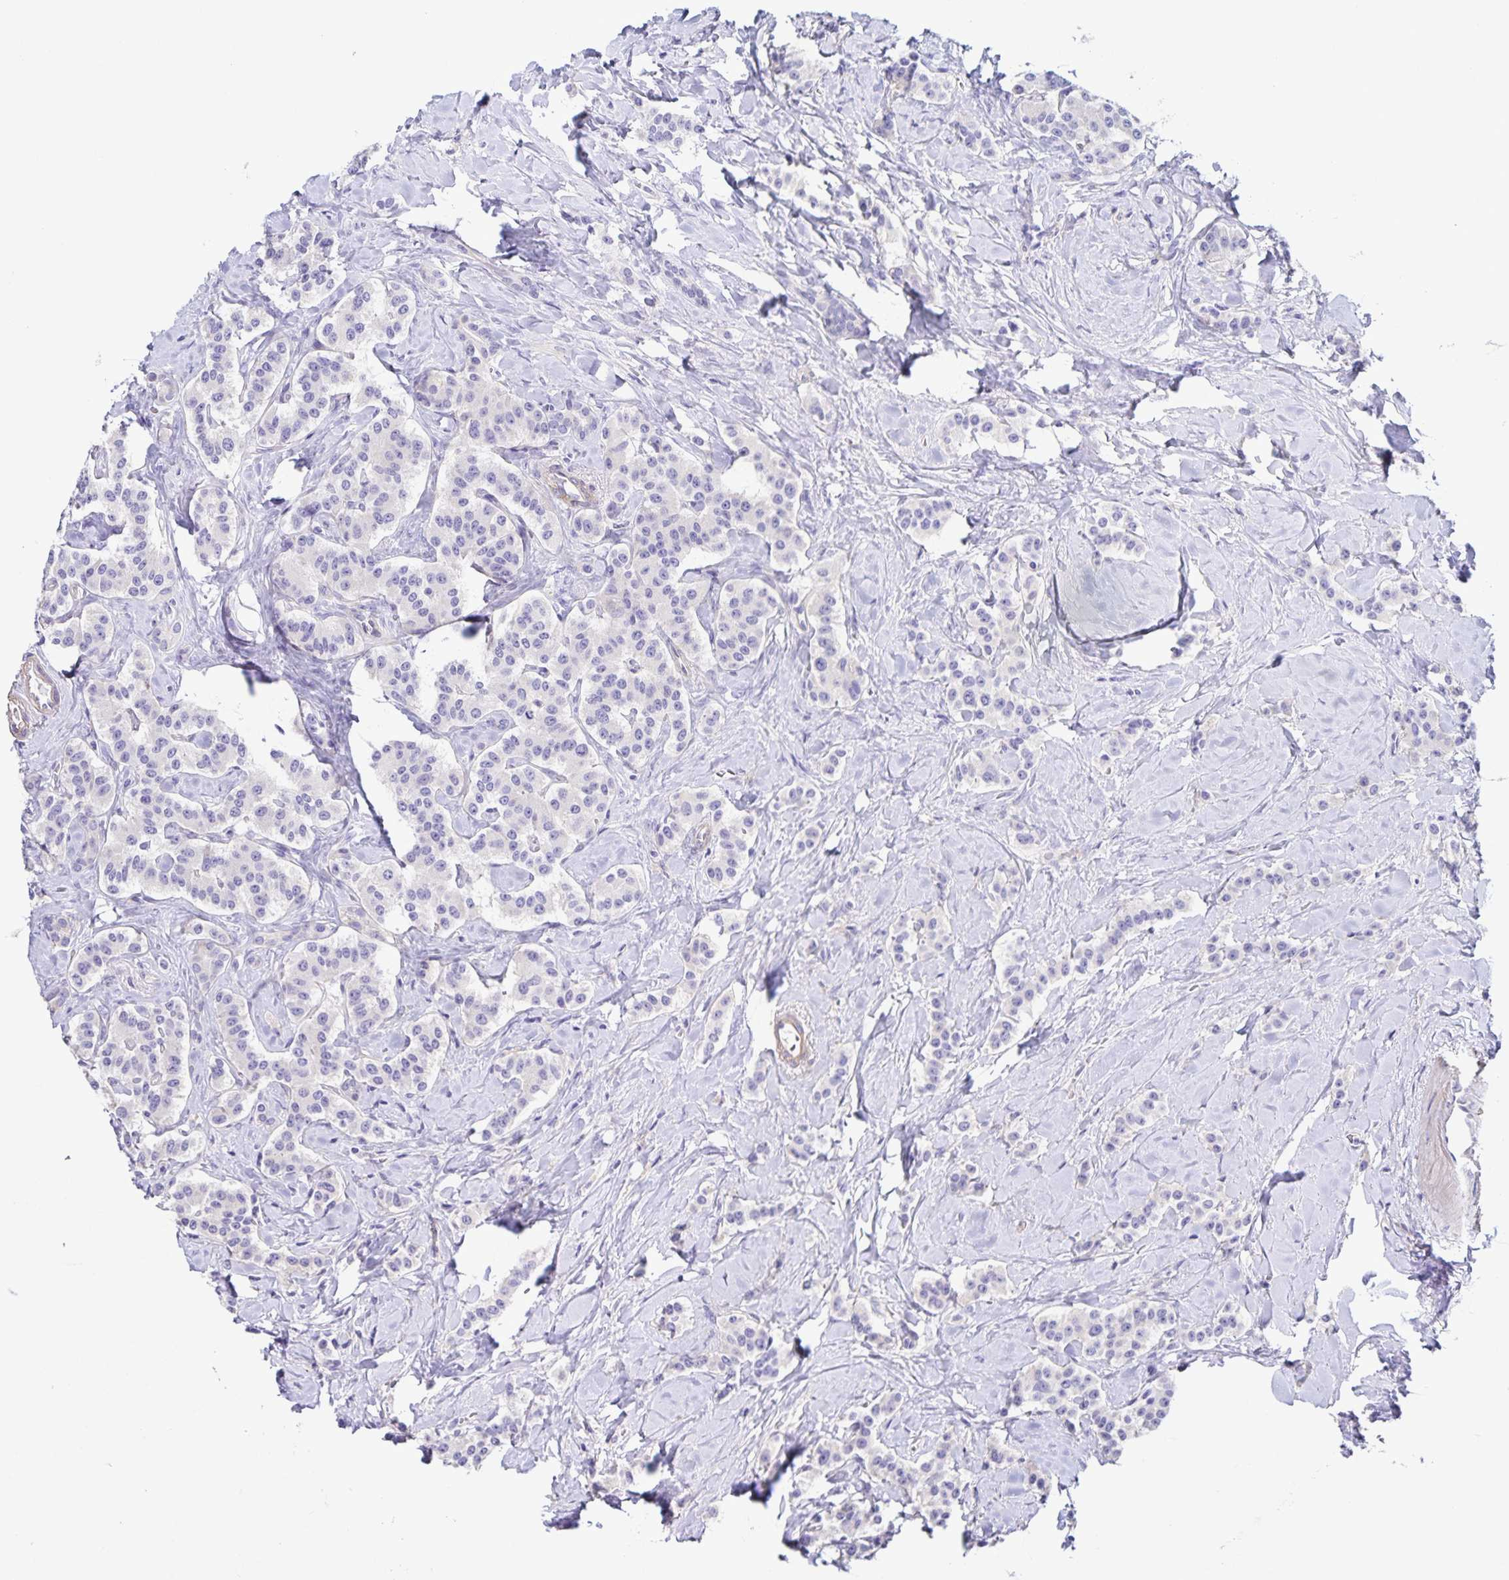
{"staining": {"intensity": "negative", "quantity": "none", "location": "none"}, "tissue": "carcinoid", "cell_type": "Tumor cells", "image_type": "cancer", "snomed": [{"axis": "morphology", "description": "Normal tissue, NOS"}, {"axis": "morphology", "description": "Carcinoid, malignant, NOS"}, {"axis": "topography", "description": "Pancreas"}], "caption": "An image of carcinoid stained for a protein reveals no brown staining in tumor cells.", "gene": "BOLL", "patient": {"sex": "male", "age": 36}}